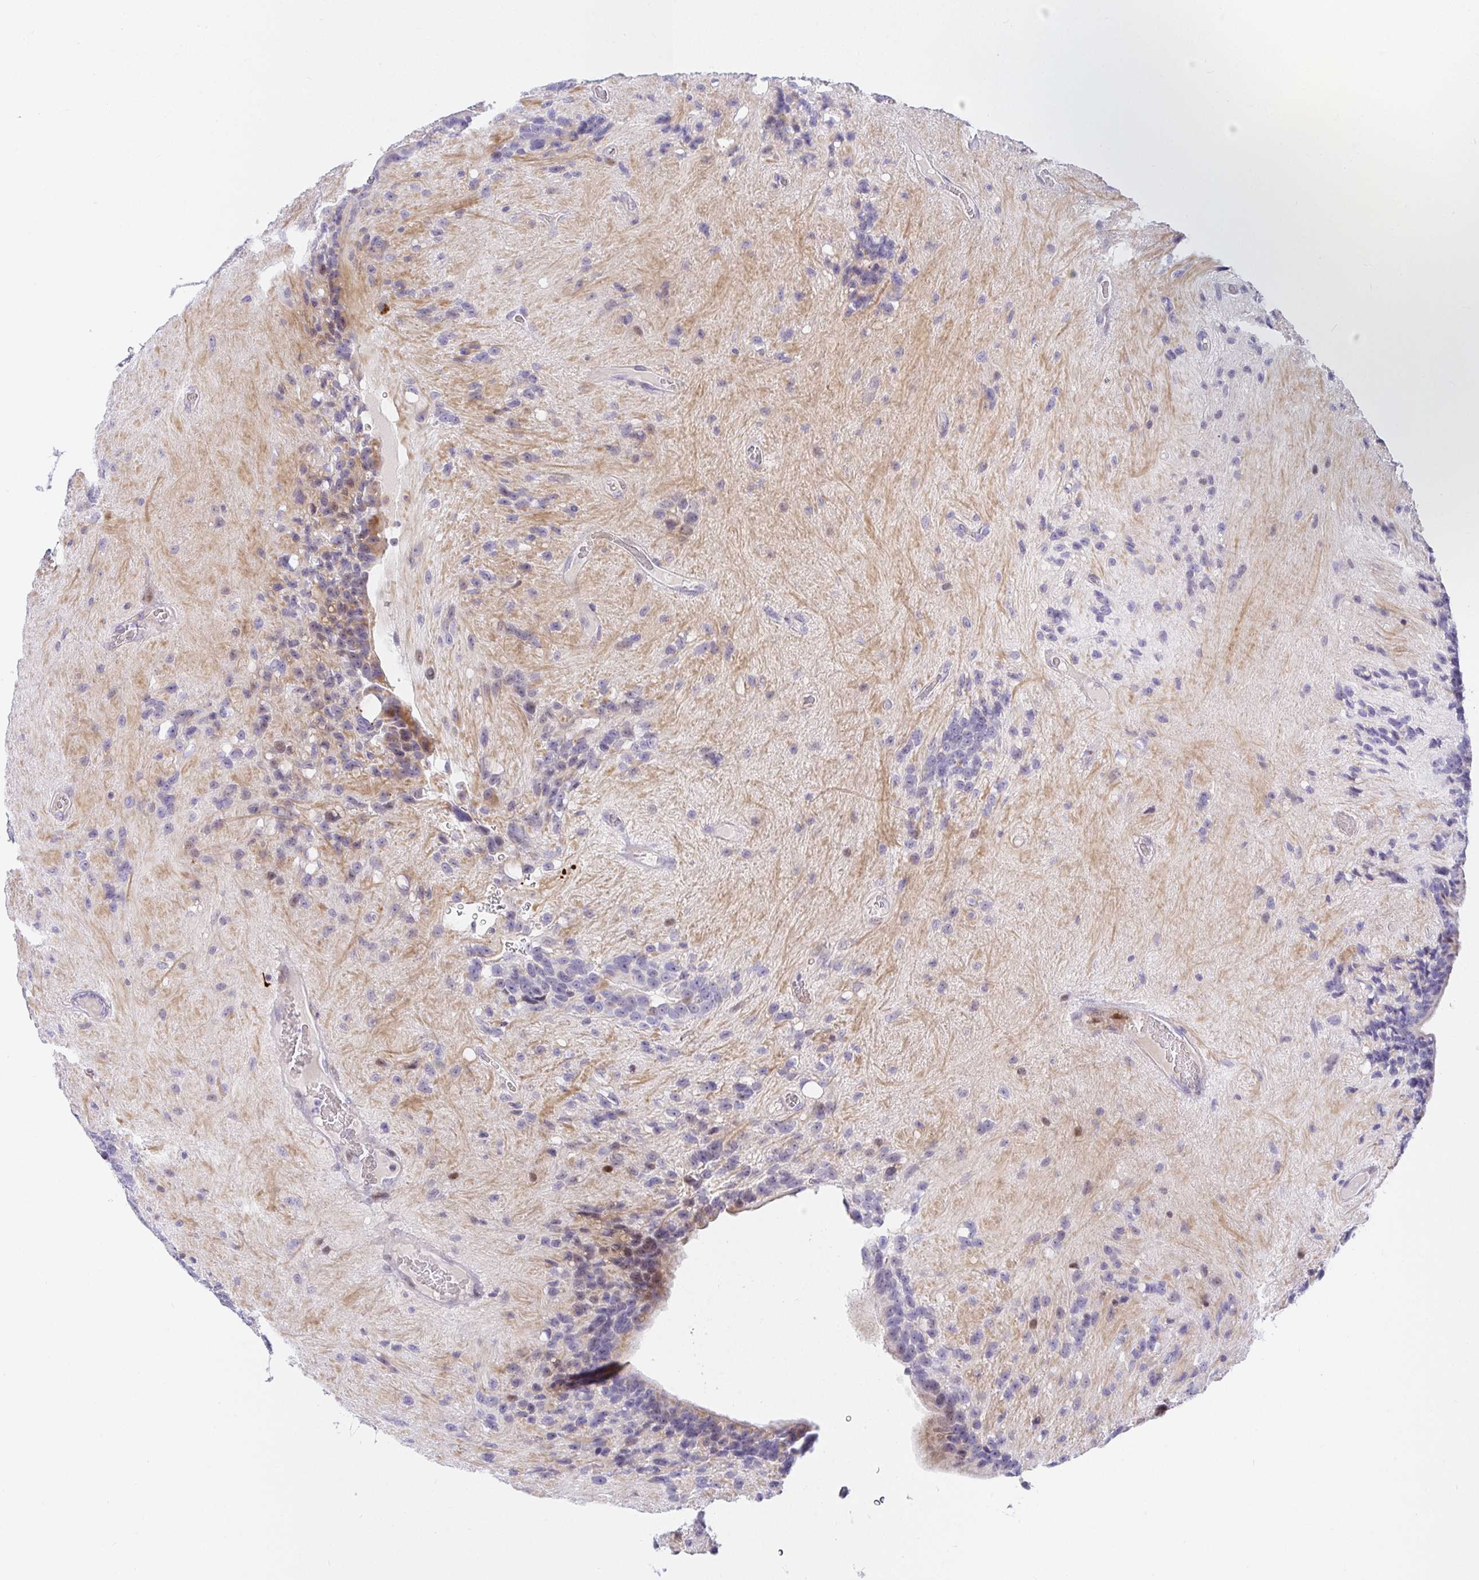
{"staining": {"intensity": "negative", "quantity": "none", "location": "none"}, "tissue": "glioma", "cell_type": "Tumor cells", "image_type": "cancer", "snomed": [{"axis": "morphology", "description": "Glioma, malignant, Low grade"}, {"axis": "topography", "description": "Brain"}], "caption": "The immunohistochemistry image has no significant staining in tumor cells of glioma tissue.", "gene": "KBTBD13", "patient": {"sex": "male", "age": 31}}